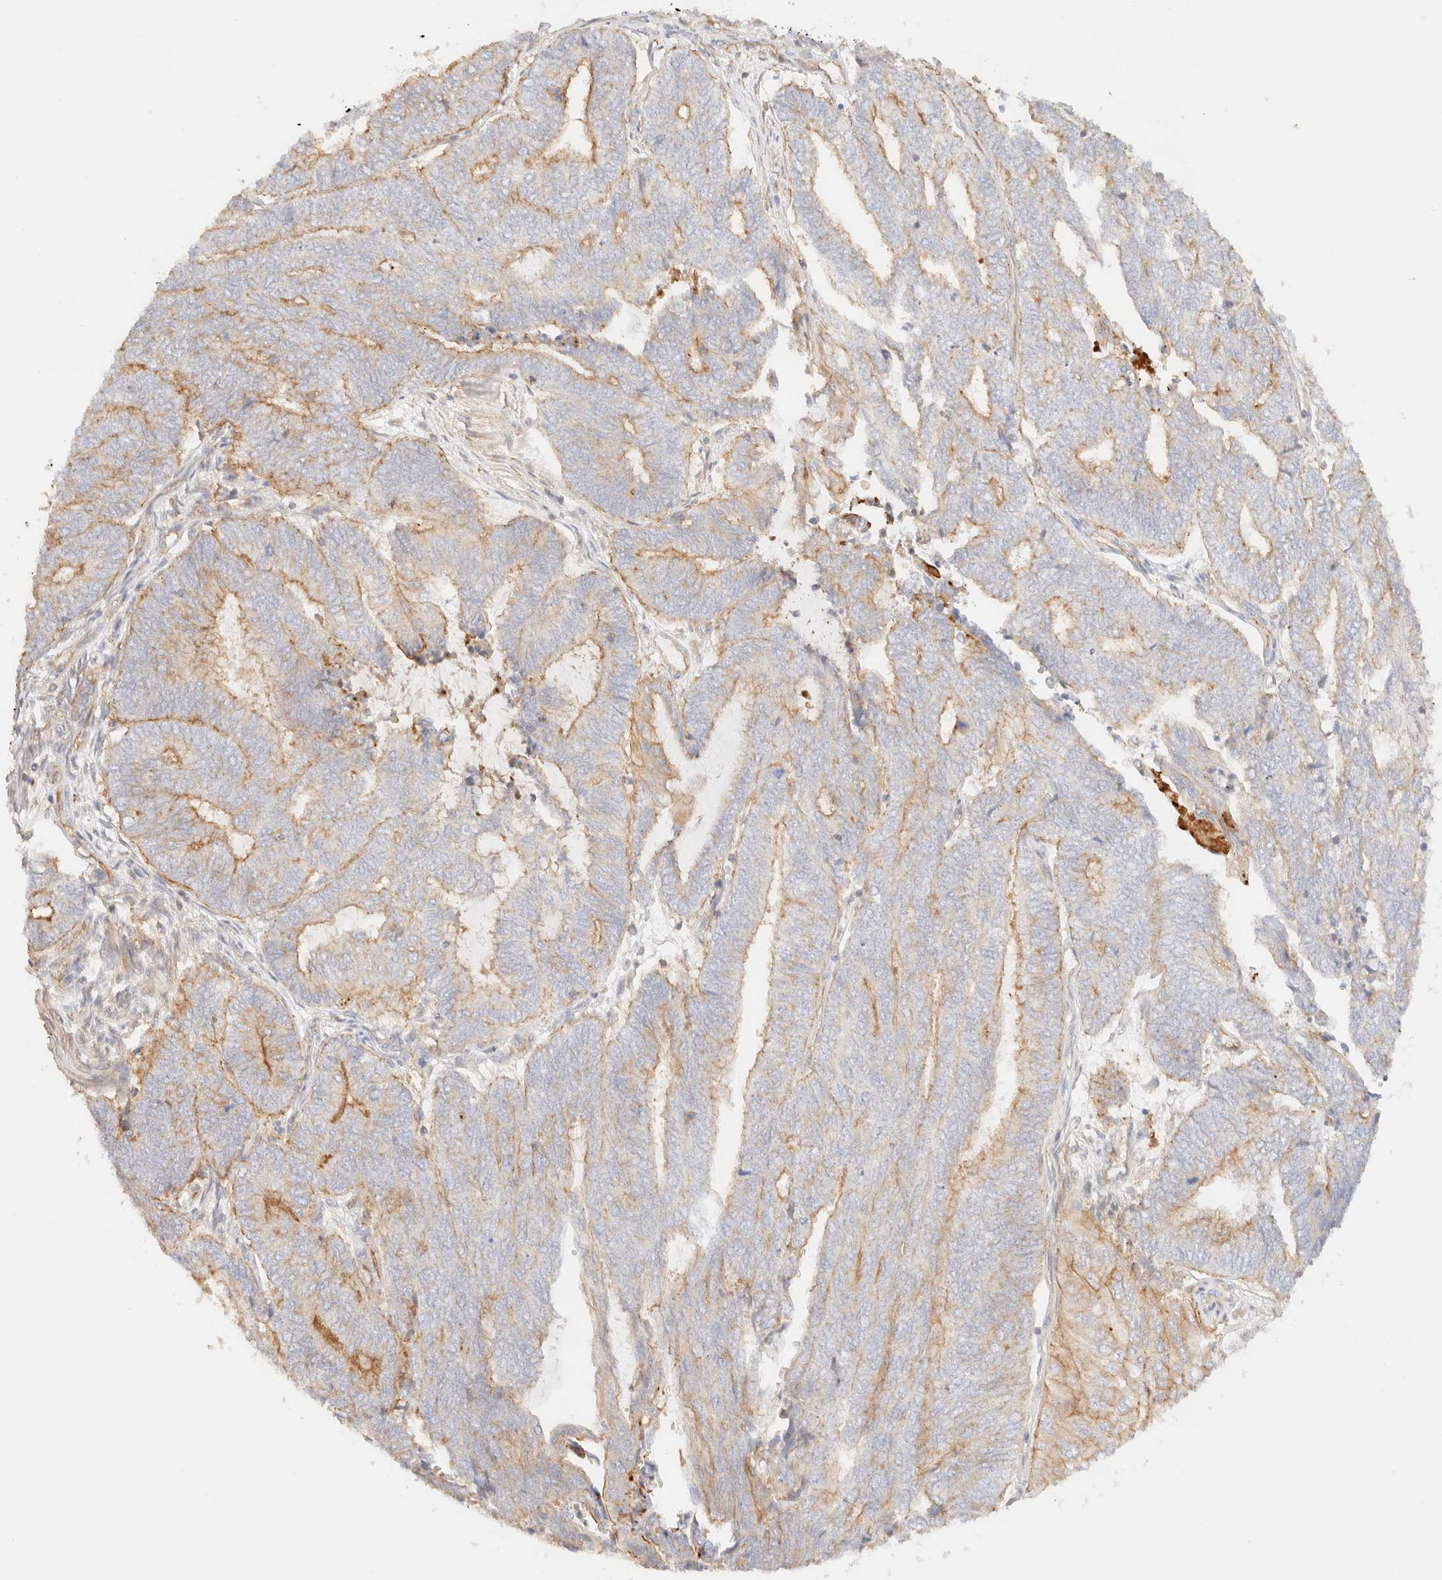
{"staining": {"intensity": "moderate", "quantity": ">75%", "location": "cytoplasmic/membranous"}, "tissue": "endometrial cancer", "cell_type": "Tumor cells", "image_type": "cancer", "snomed": [{"axis": "morphology", "description": "Adenocarcinoma, NOS"}, {"axis": "topography", "description": "Uterus"}, {"axis": "topography", "description": "Endometrium"}], "caption": "A histopathology image of human endometrial cancer stained for a protein shows moderate cytoplasmic/membranous brown staining in tumor cells. Using DAB (brown) and hematoxylin (blue) stains, captured at high magnification using brightfield microscopy.", "gene": "MYO10", "patient": {"sex": "female", "age": 70}}